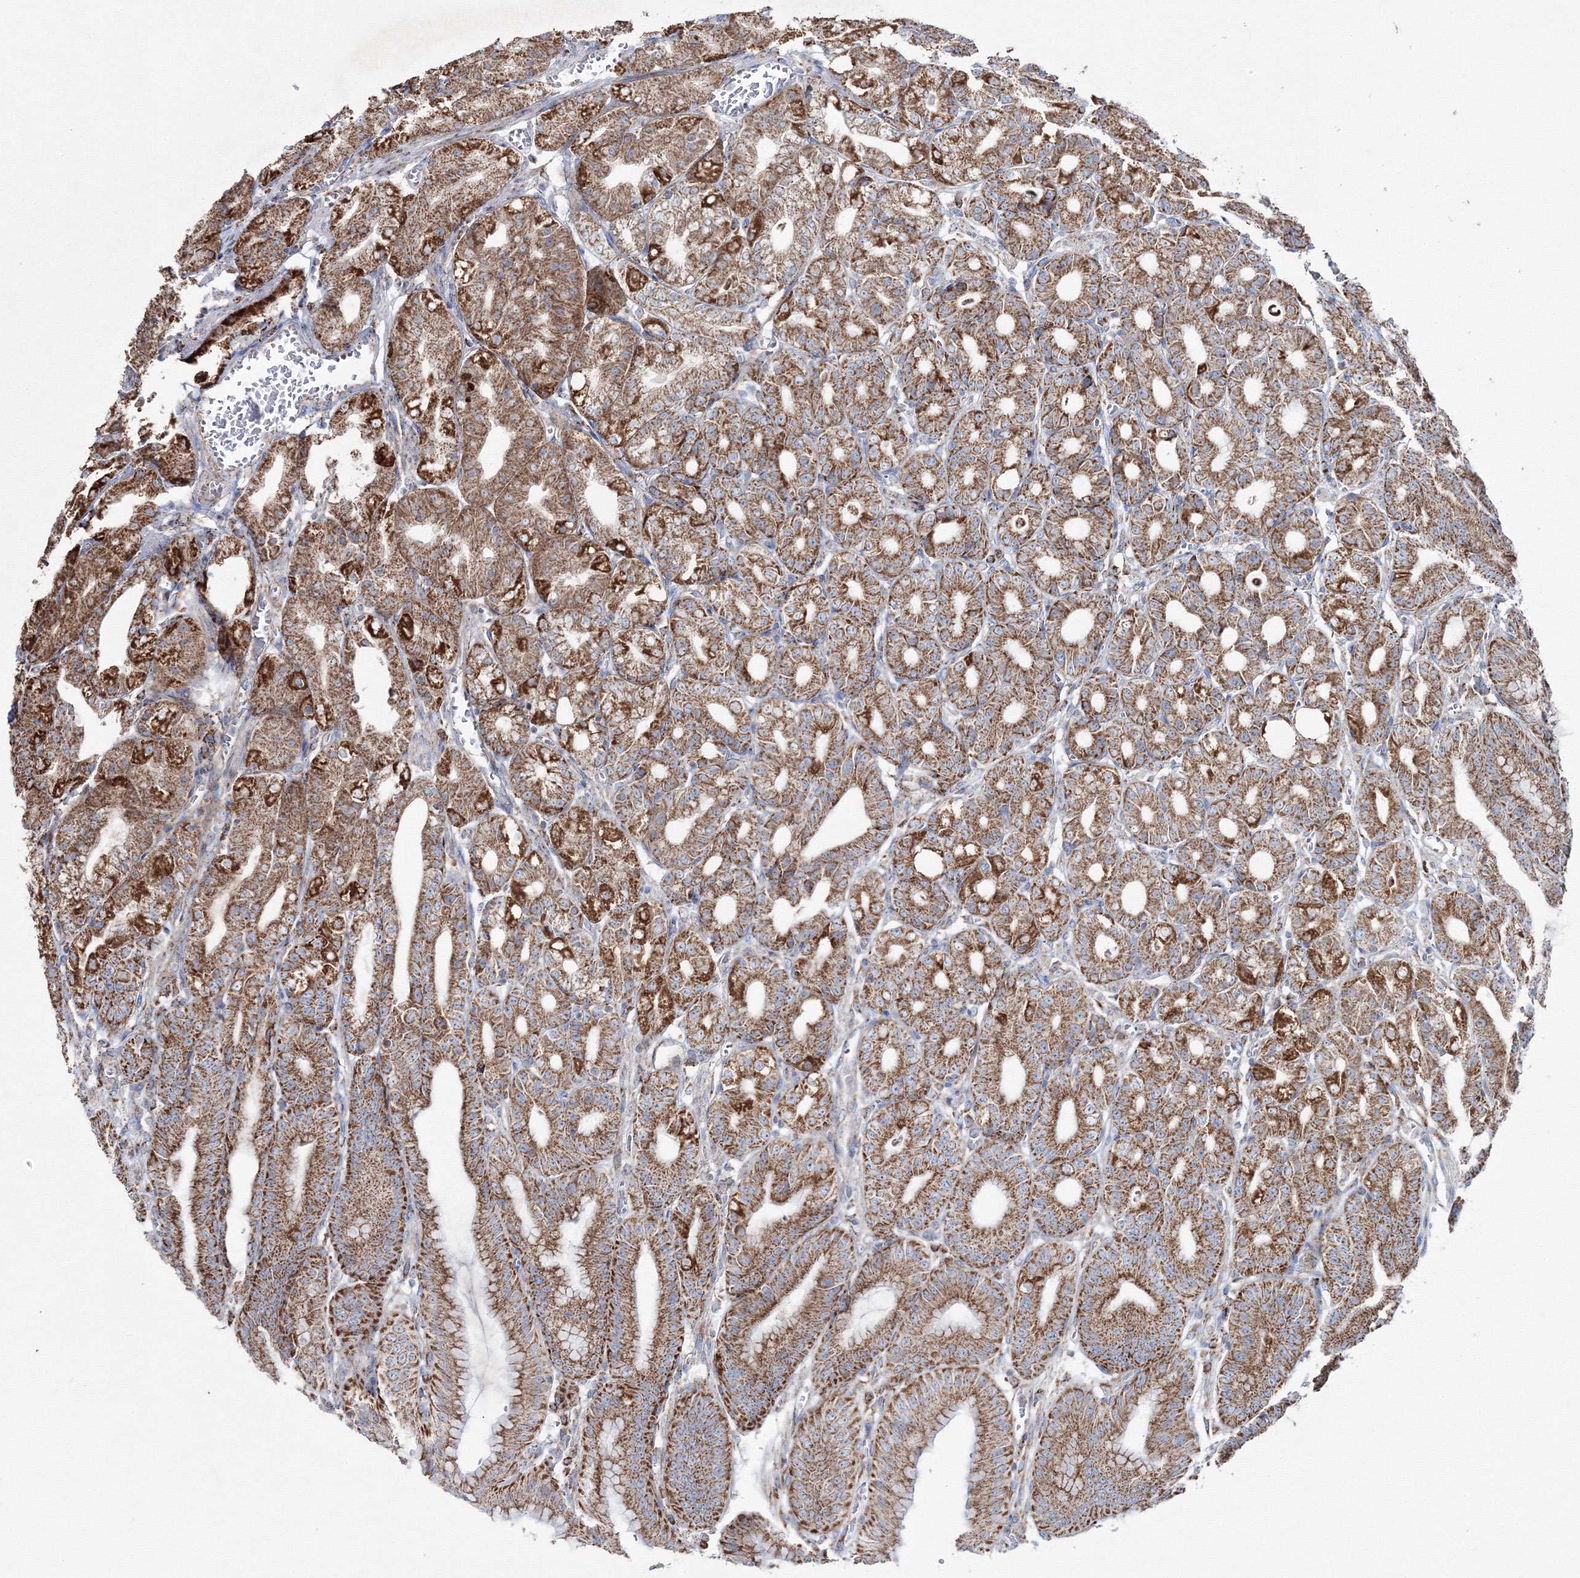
{"staining": {"intensity": "moderate", "quantity": ">75%", "location": "cytoplasmic/membranous"}, "tissue": "stomach", "cell_type": "Glandular cells", "image_type": "normal", "snomed": [{"axis": "morphology", "description": "Normal tissue, NOS"}, {"axis": "topography", "description": "Stomach, lower"}], "caption": "The photomicrograph shows immunohistochemical staining of normal stomach. There is moderate cytoplasmic/membranous staining is identified in about >75% of glandular cells. (DAB IHC with brightfield microscopy, high magnification).", "gene": "IGSF9", "patient": {"sex": "male", "age": 71}}